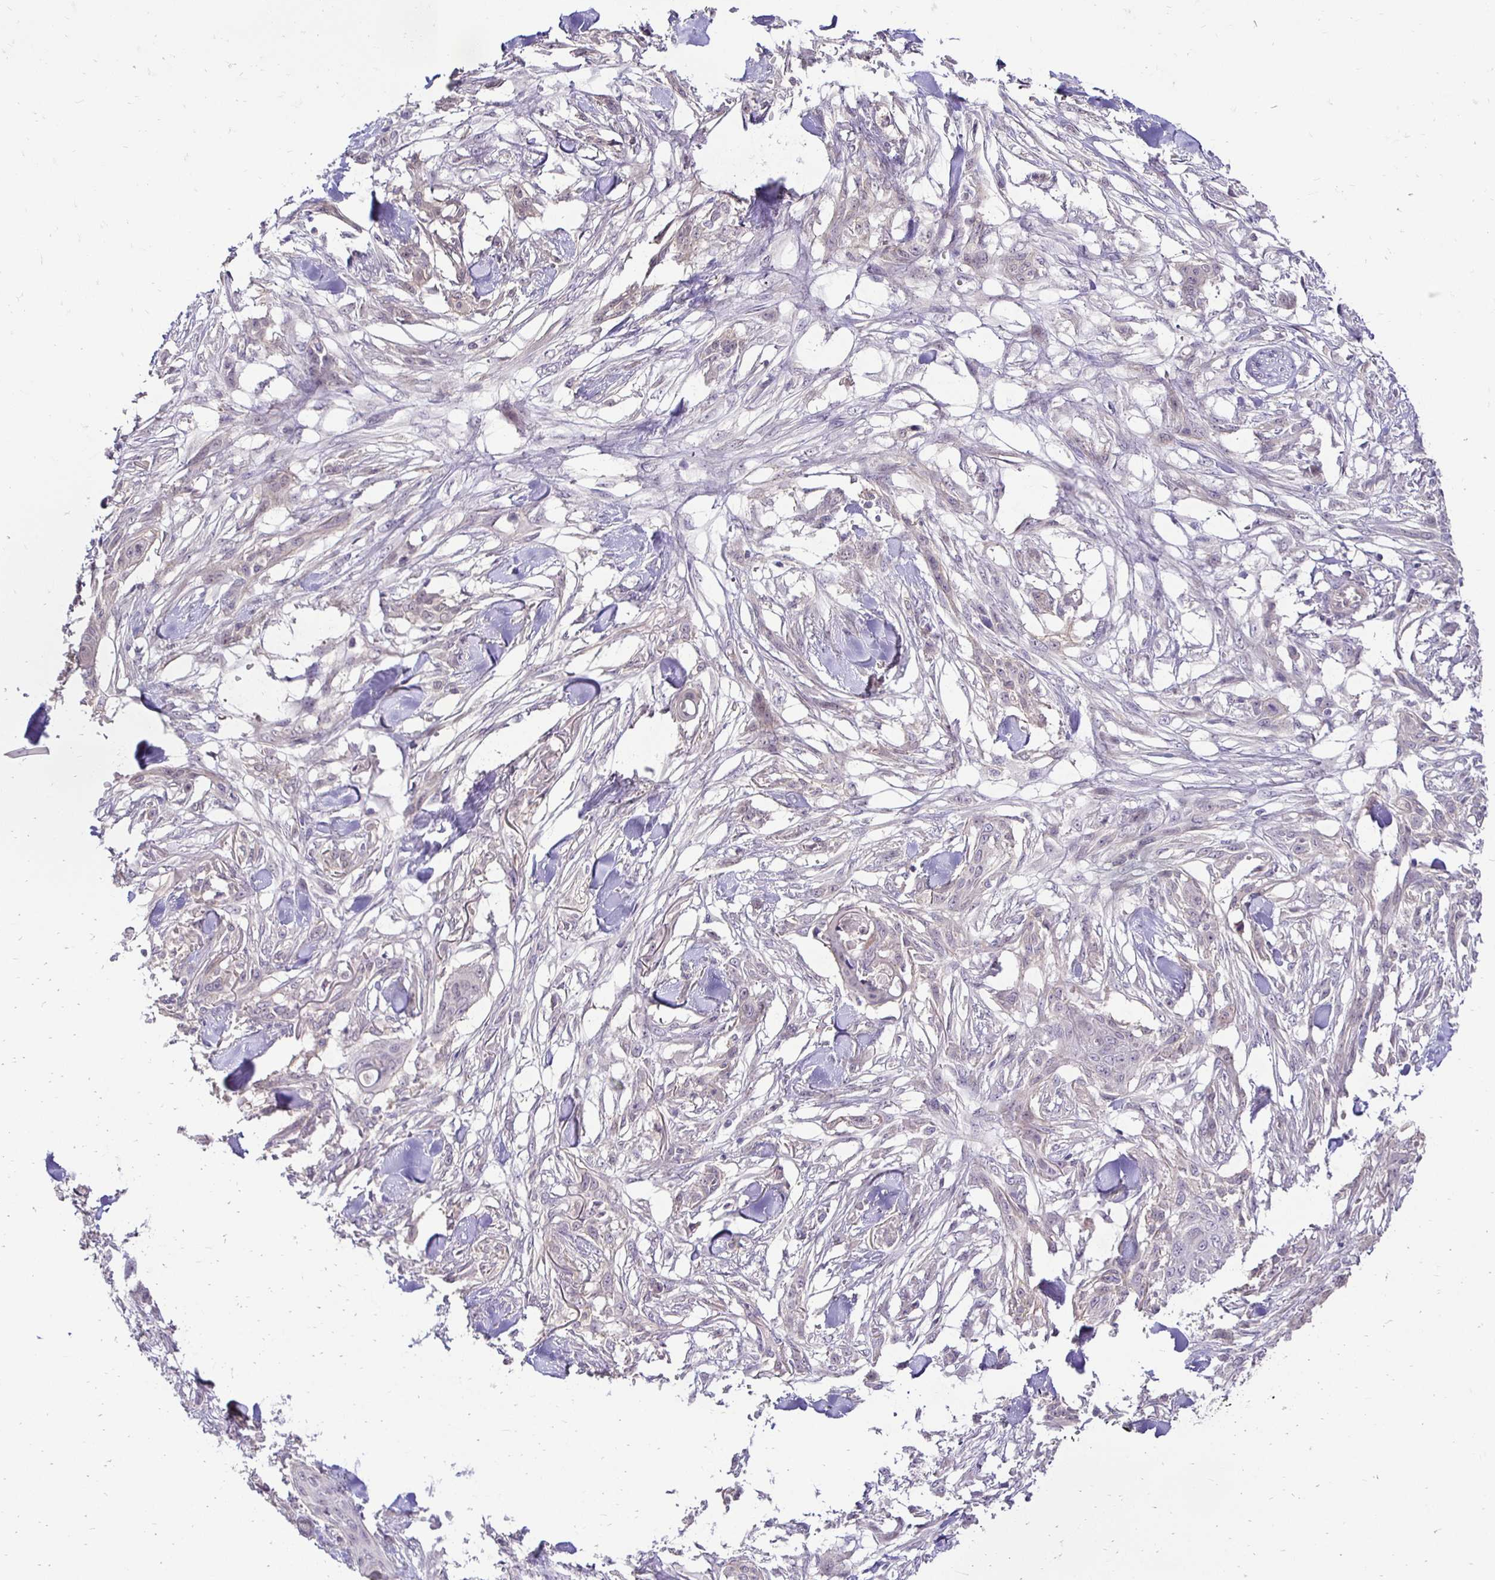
{"staining": {"intensity": "negative", "quantity": "none", "location": "none"}, "tissue": "skin cancer", "cell_type": "Tumor cells", "image_type": "cancer", "snomed": [{"axis": "morphology", "description": "Squamous cell carcinoma, NOS"}, {"axis": "topography", "description": "Skin"}], "caption": "High power microscopy image of an IHC histopathology image of skin squamous cell carcinoma, revealing no significant staining in tumor cells.", "gene": "SLC9A1", "patient": {"sex": "female", "age": 59}}